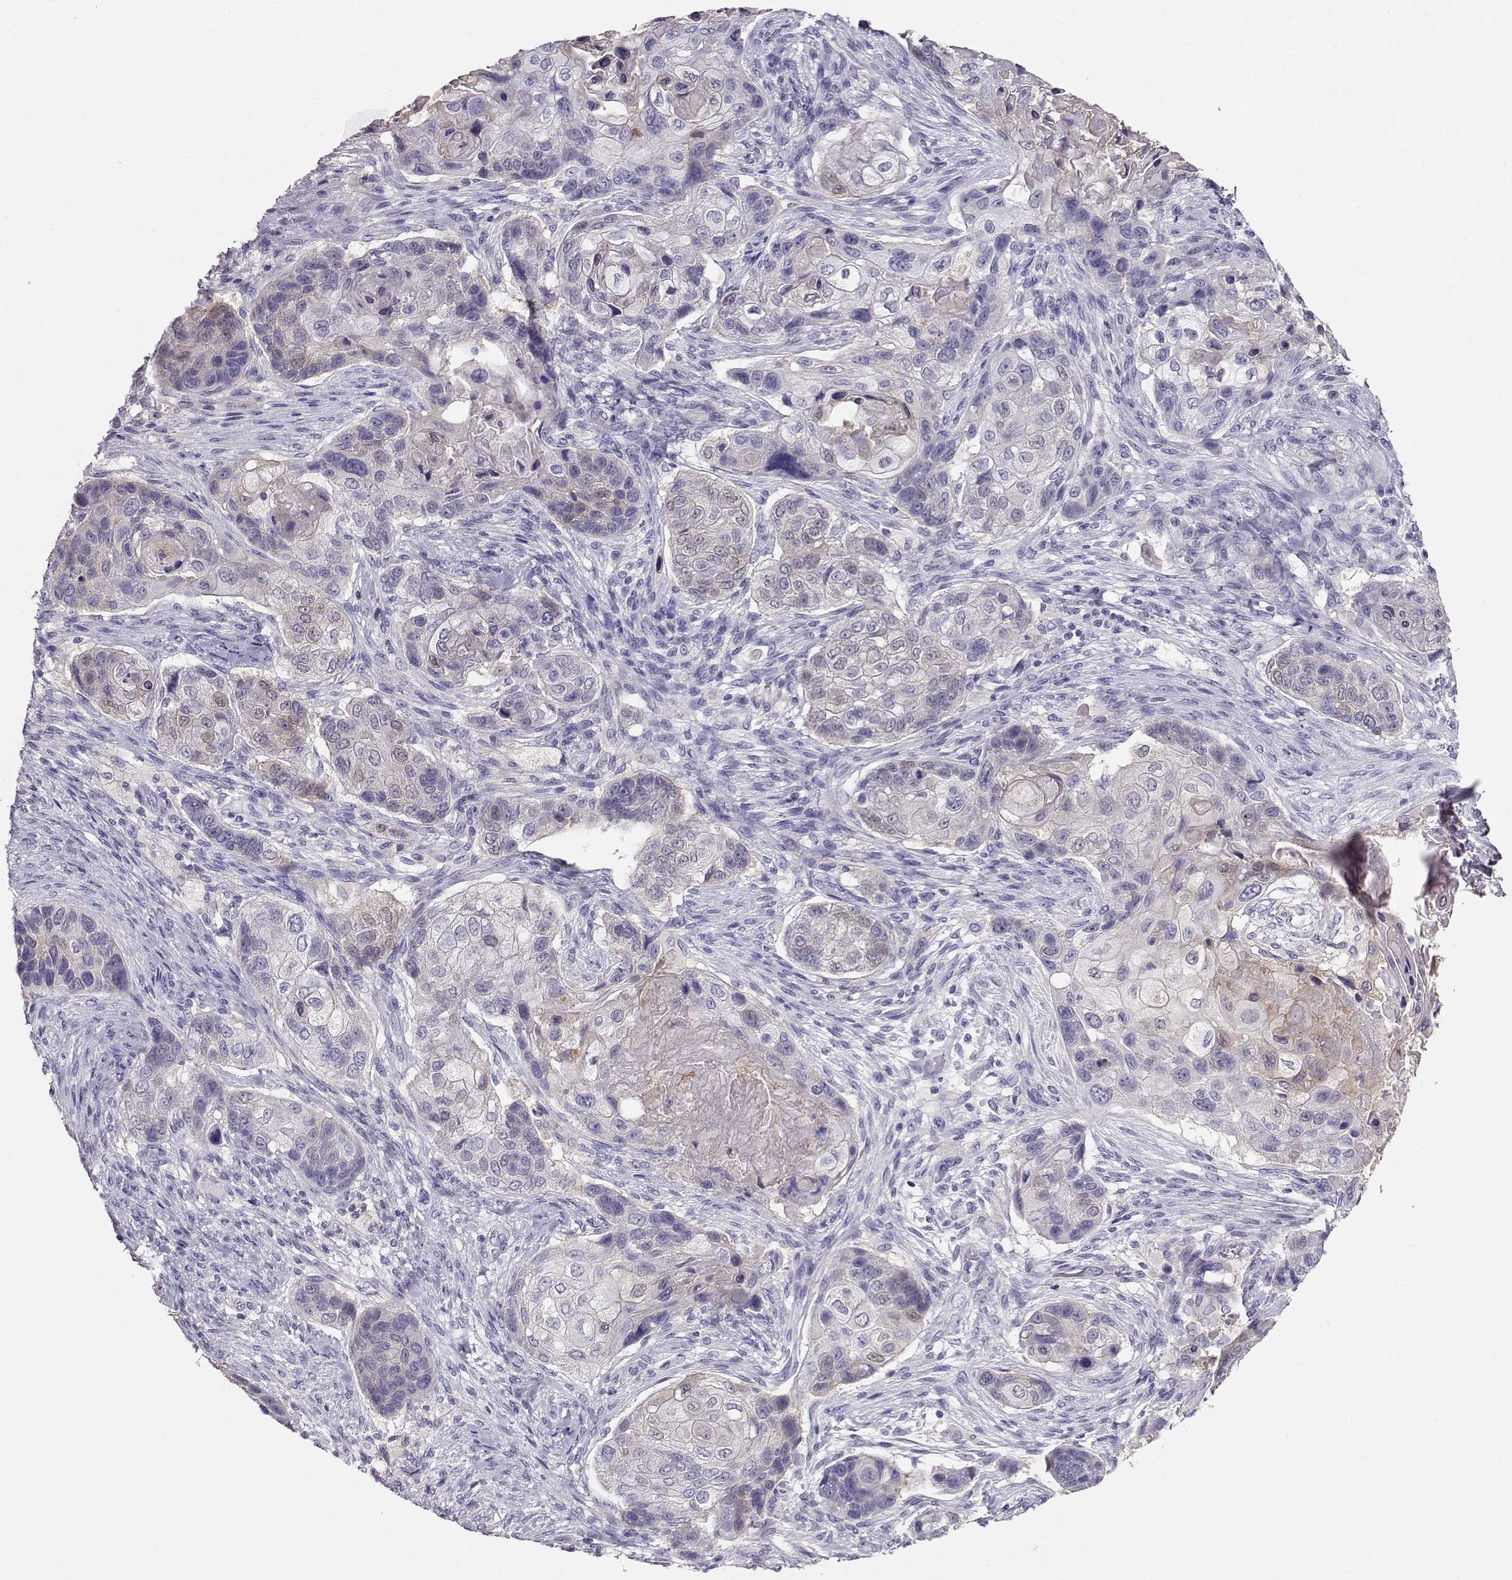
{"staining": {"intensity": "weak", "quantity": "<25%", "location": "cytoplasmic/membranous"}, "tissue": "lung cancer", "cell_type": "Tumor cells", "image_type": "cancer", "snomed": [{"axis": "morphology", "description": "Squamous cell carcinoma, NOS"}, {"axis": "topography", "description": "Lung"}], "caption": "Histopathology image shows no protein positivity in tumor cells of lung cancer (squamous cell carcinoma) tissue.", "gene": "NDRG4", "patient": {"sex": "male", "age": 69}}